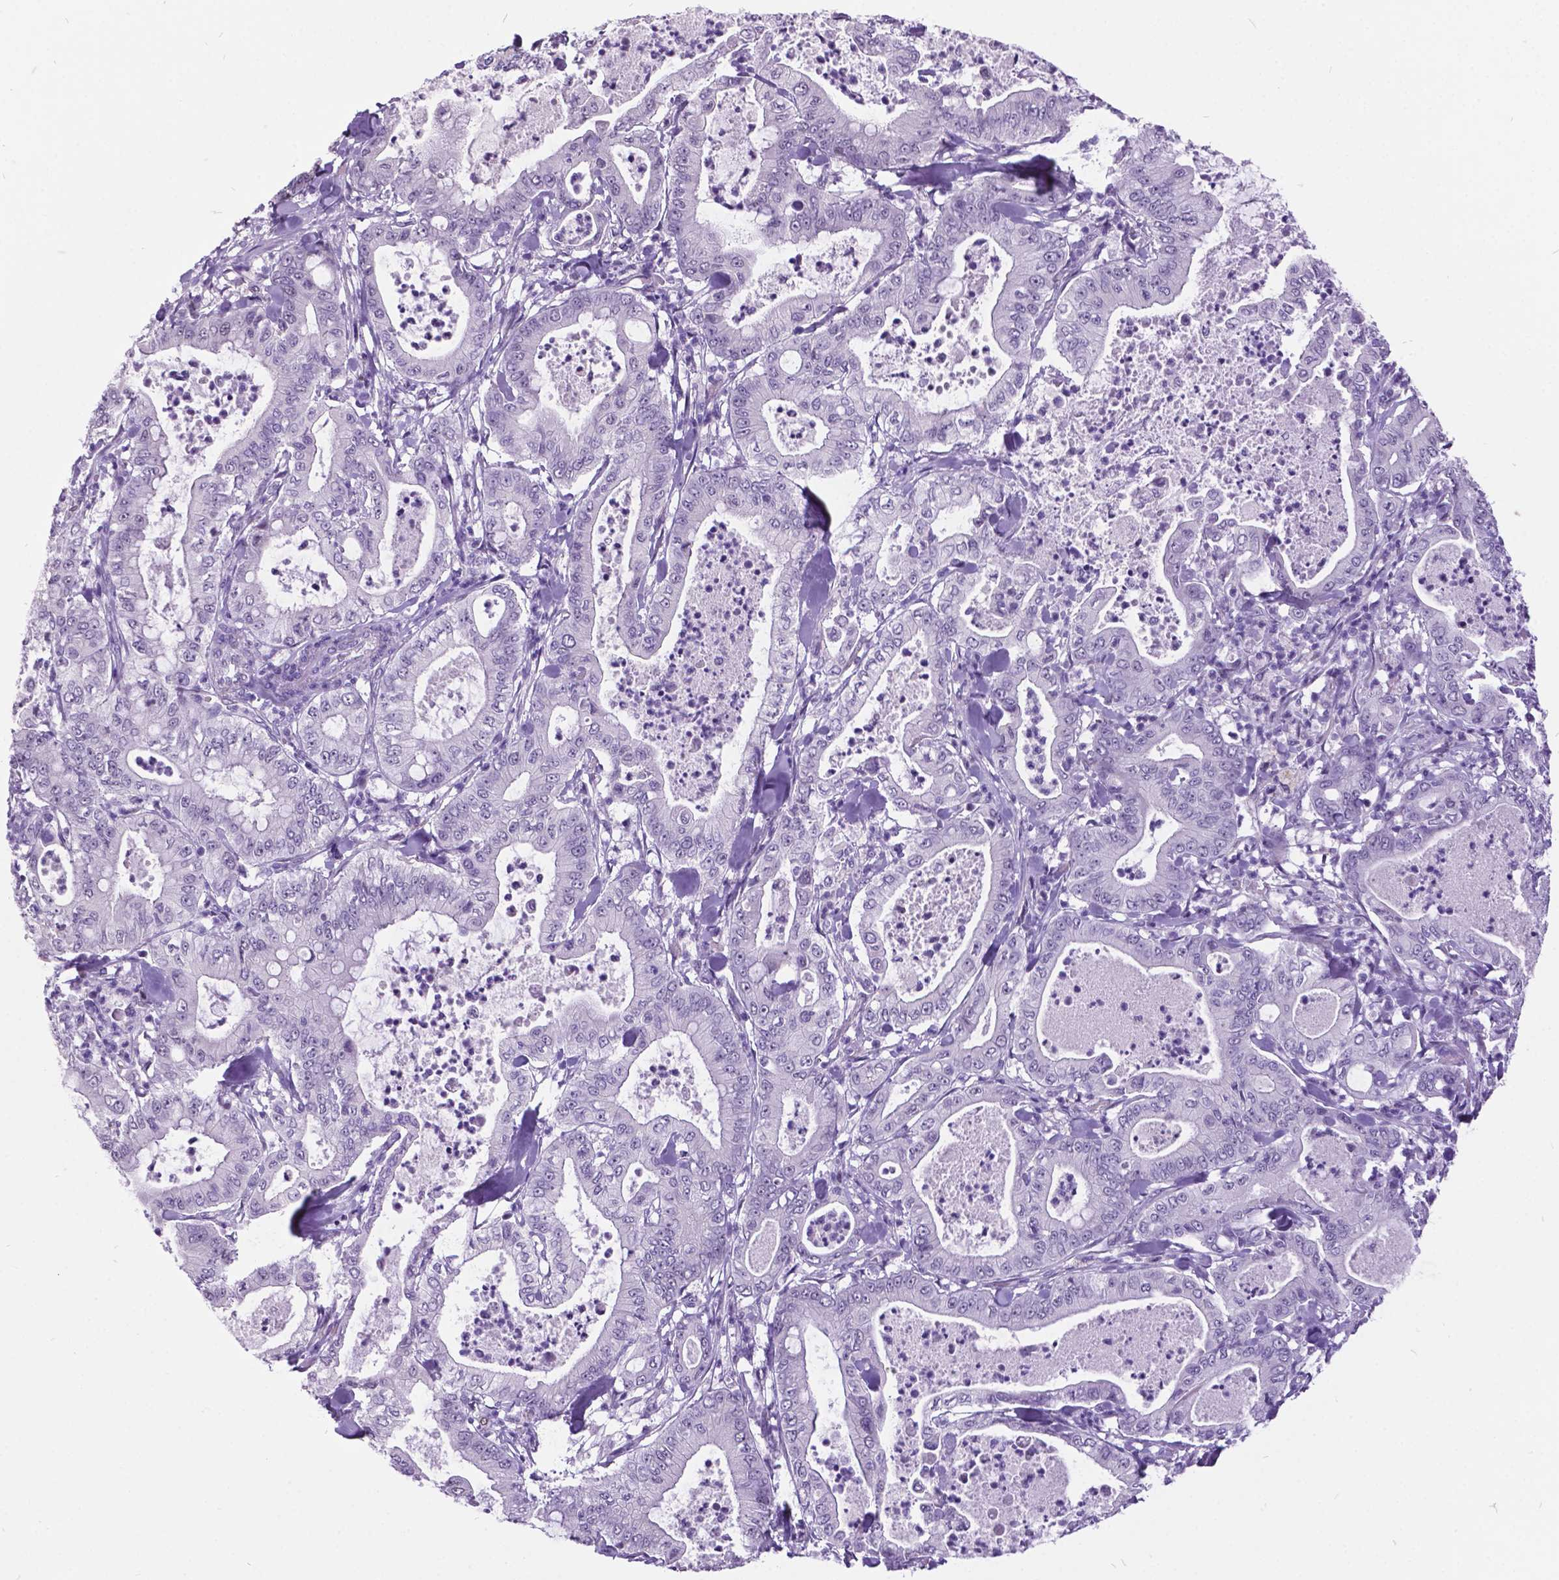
{"staining": {"intensity": "negative", "quantity": "none", "location": "none"}, "tissue": "pancreatic cancer", "cell_type": "Tumor cells", "image_type": "cancer", "snomed": [{"axis": "morphology", "description": "Adenocarcinoma, NOS"}, {"axis": "topography", "description": "Pancreas"}], "caption": "This is an immunohistochemistry (IHC) micrograph of human pancreatic adenocarcinoma. There is no positivity in tumor cells.", "gene": "DPF3", "patient": {"sex": "male", "age": 71}}